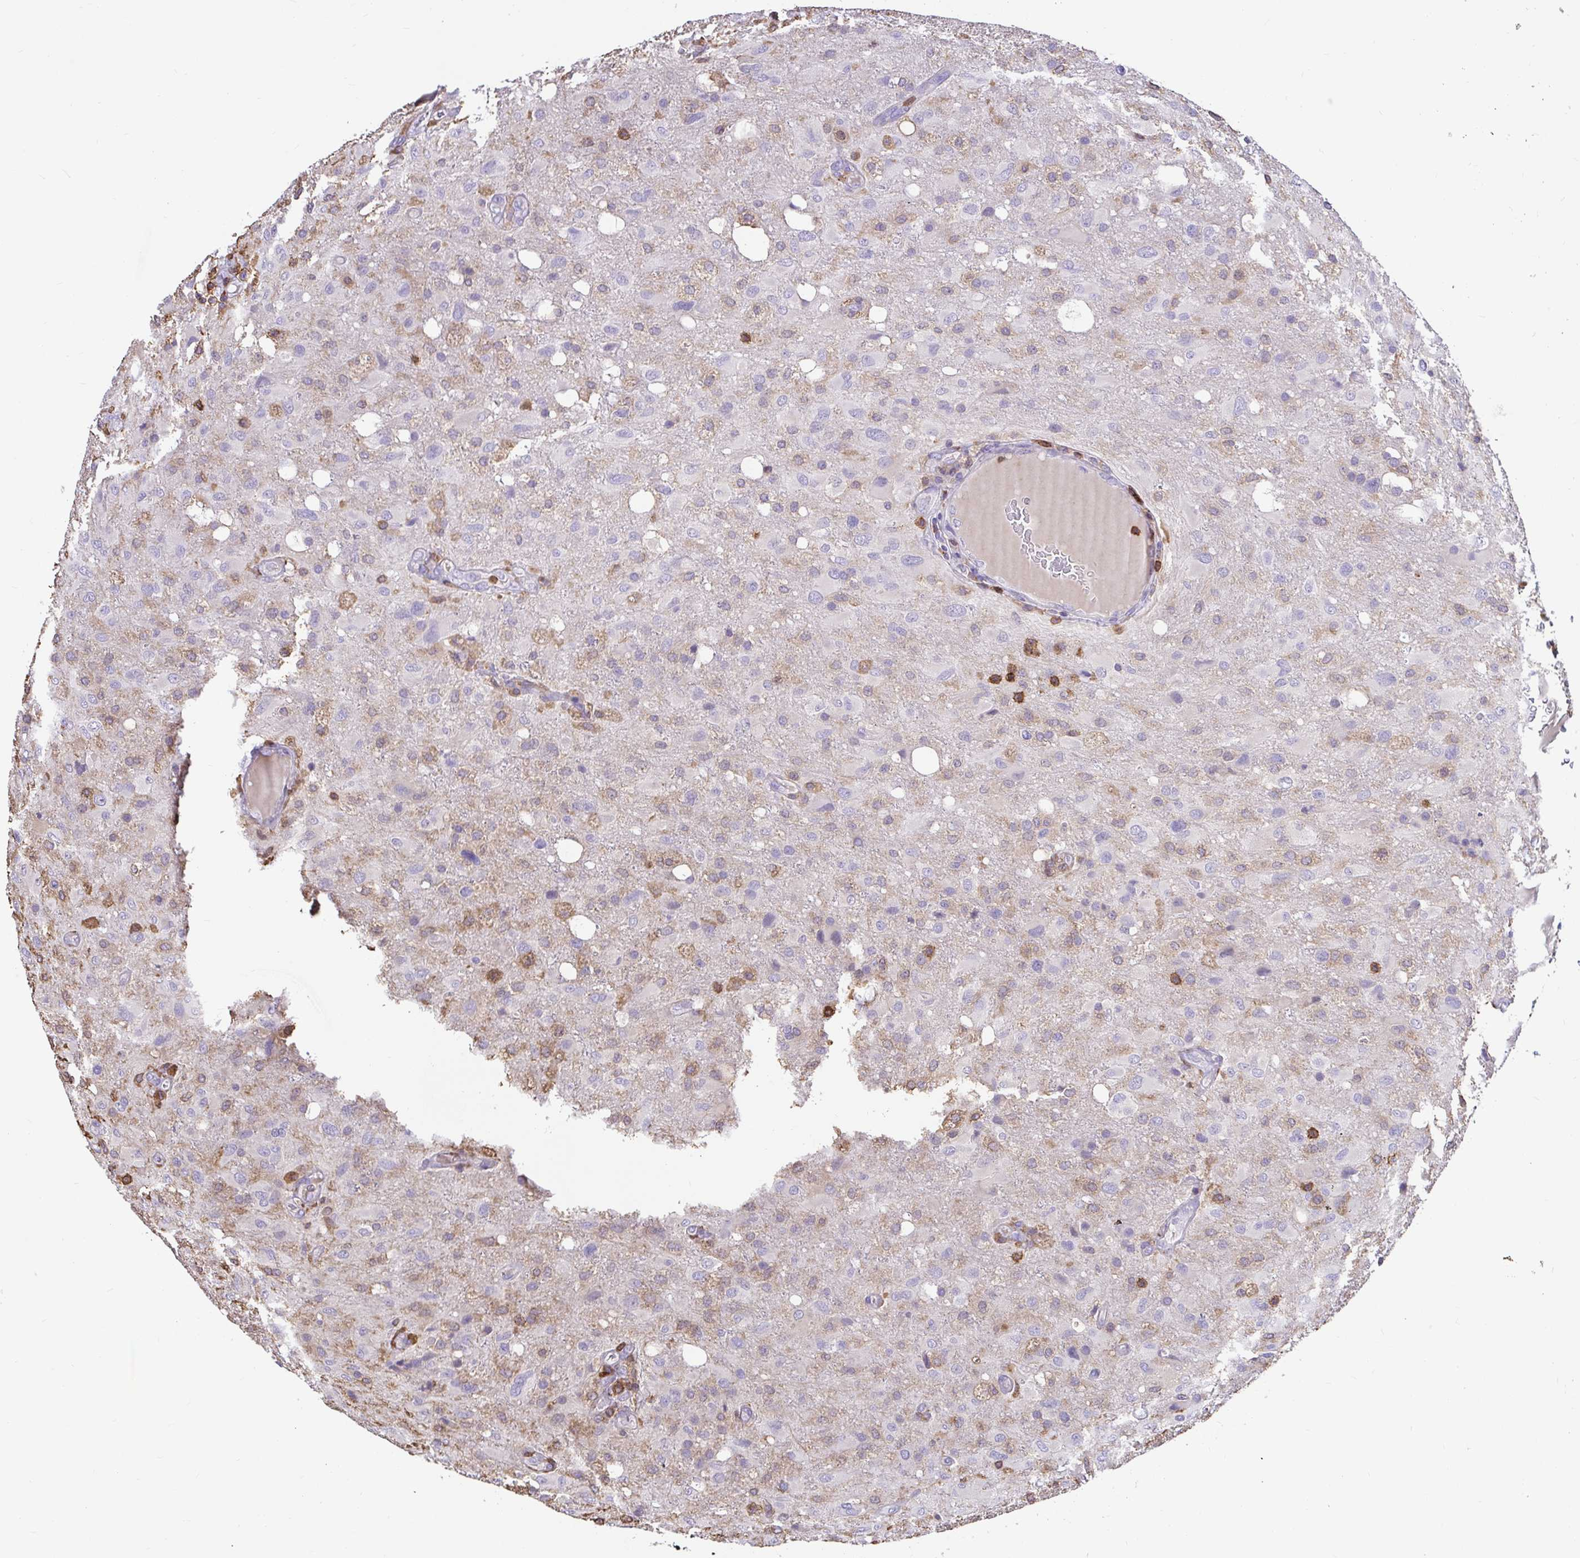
{"staining": {"intensity": "negative", "quantity": "none", "location": "none"}, "tissue": "glioma", "cell_type": "Tumor cells", "image_type": "cancer", "snomed": [{"axis": "morphology", "description": "Glioma, malignant, High grade"}, {"axis": "topography", "description": "Brain"}], "caption": "DAB (3,3'-diaminobenzidine) immunohistochemical staining of human glioma exhibits no significant expression in tumor cells.", "gene": "SKAP1", "patient": {"sex": "male", "age": 53}}